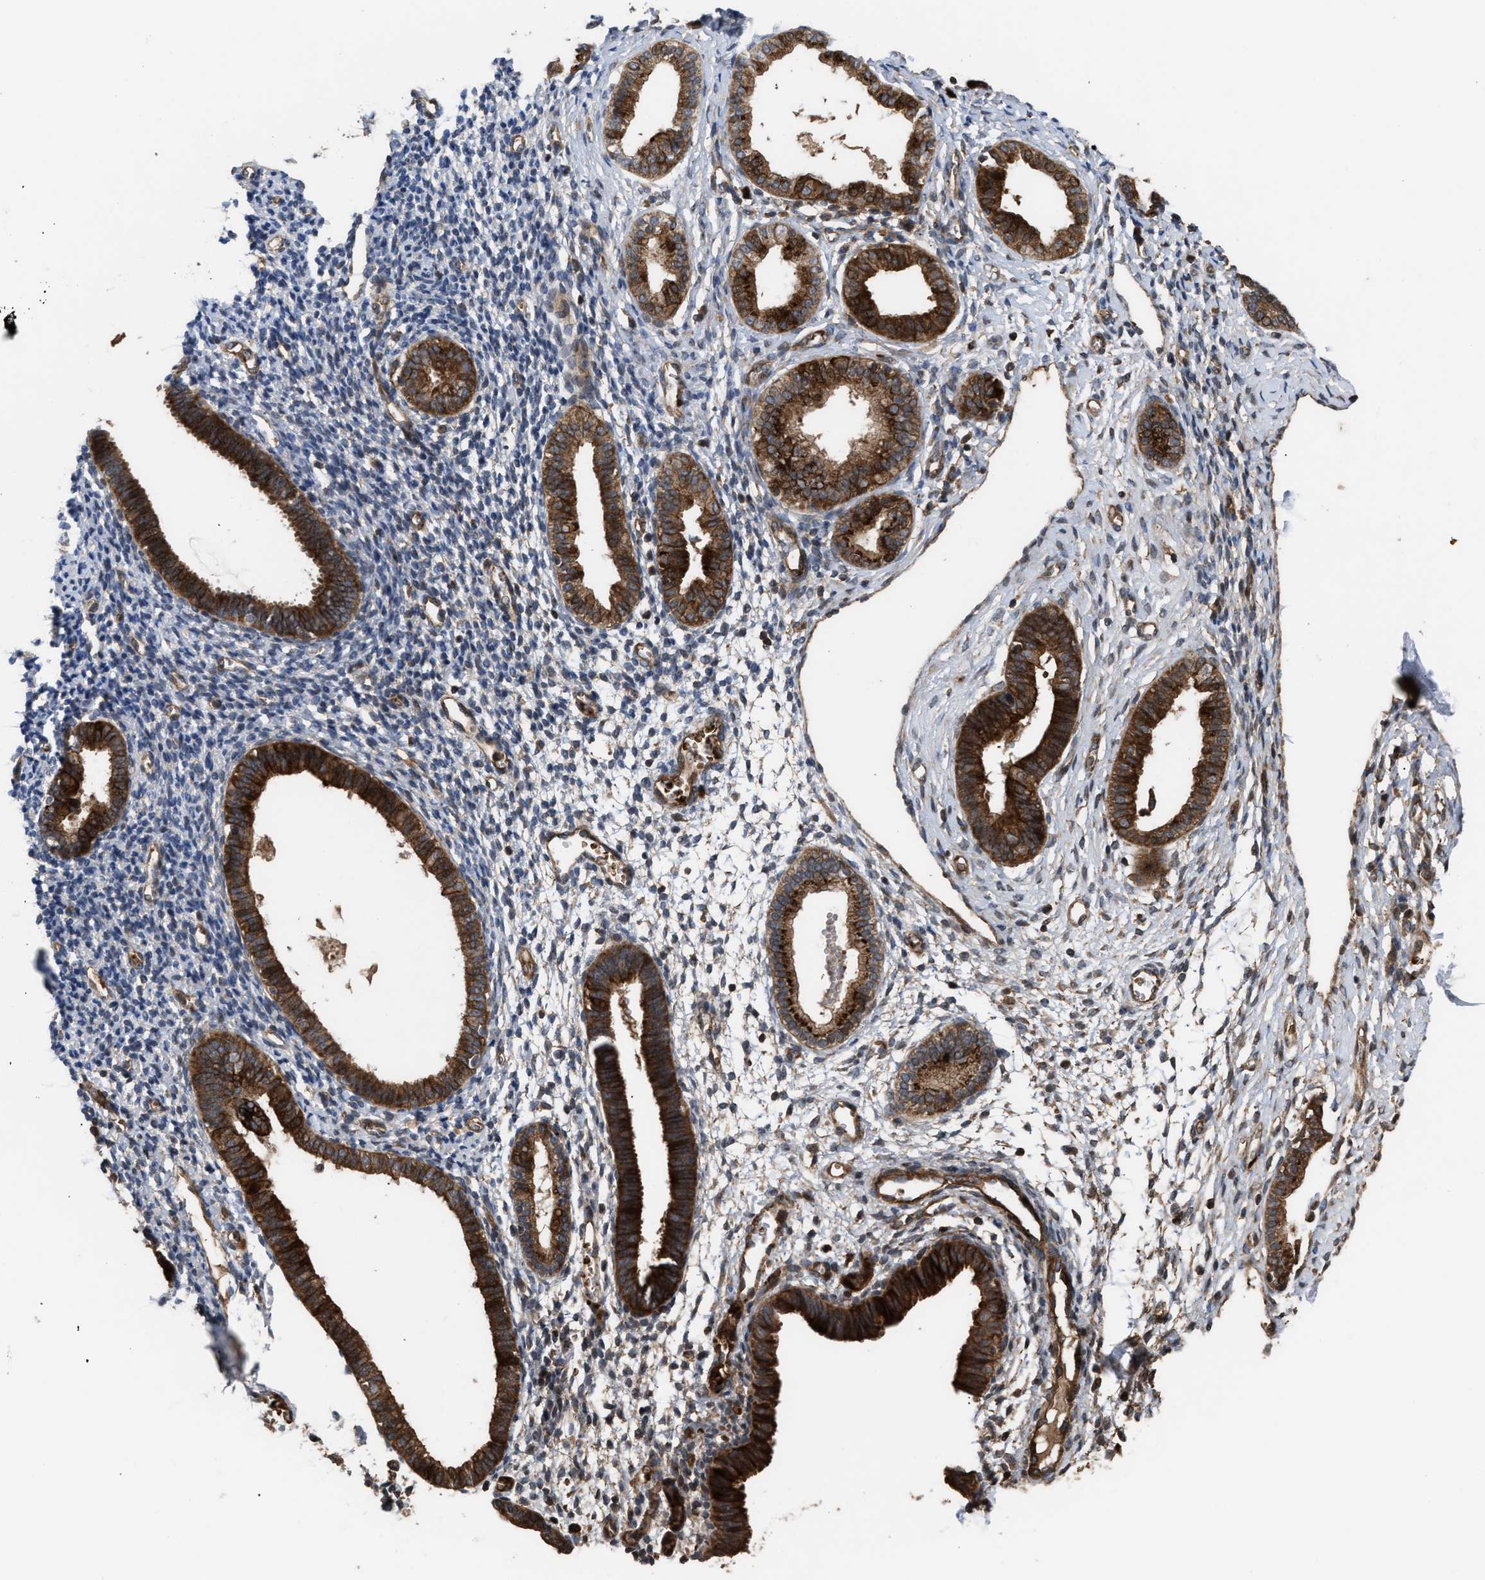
{"staining": {"intensity": "moderate", "quantity": "<25%", "location": "cytoplasmic/membranous"}, "tissue": "endometrium", "cell_type": "Cells in endometrial stroma", "image_type": "normal", "snomed": [{"axis": "morphology", "description": "Normal tissue, NOS"}, {"axis": "topography", "description": "Endometrium"}], "caption": "Immunohistochemical staining of unremarkable endometrium exhibits moderate cytoplasmic/membranous protein staining in about <25% of cells in endometrial stroma. (IHC, brightfield microscopy, high magnification).", "gene": "STAU1", "patient": {"sex": "female", "age": 61}}